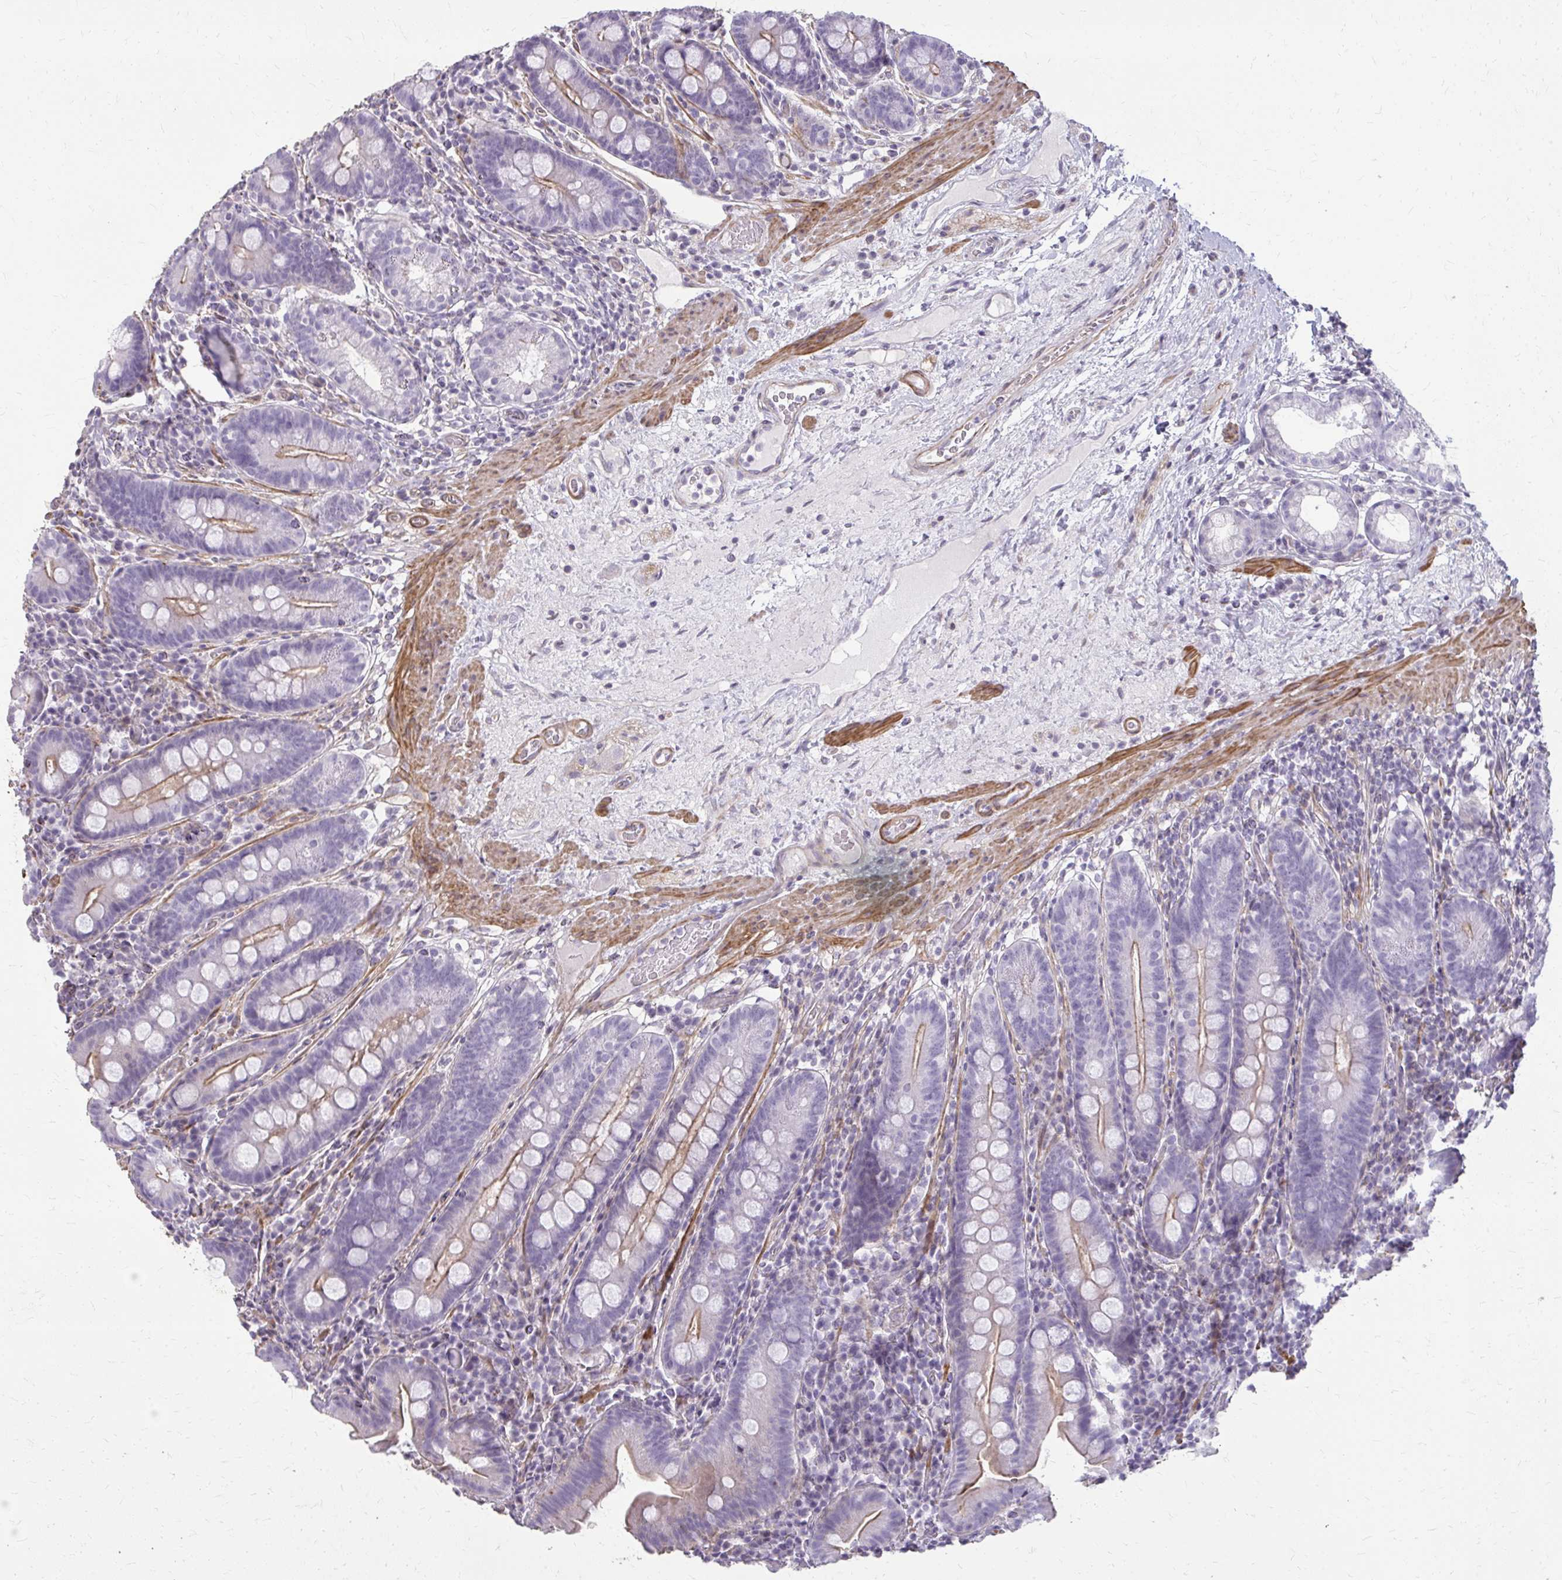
{"staining": {"intensity": "moderate", "quantity": "25%-75%", "location": "cytoplasmic/membranous"}, "tissue": "small intestine", "cell_type": "Glandular cells", "image_type": "normal", "snomed": [{"axis": "morphology", "description": "Normal tissue, NOS"}, {"axis": "topography", "description": "Small intestine"}], "caption": "There is medium levels of moderate cytoplasmic/membranous positivity in glandular cells of normal small intestine, as demonstrated by immunohistochemical staining (brown color).", "gene": "TENM4", "patient": {"sex": "male", "age": 26}}